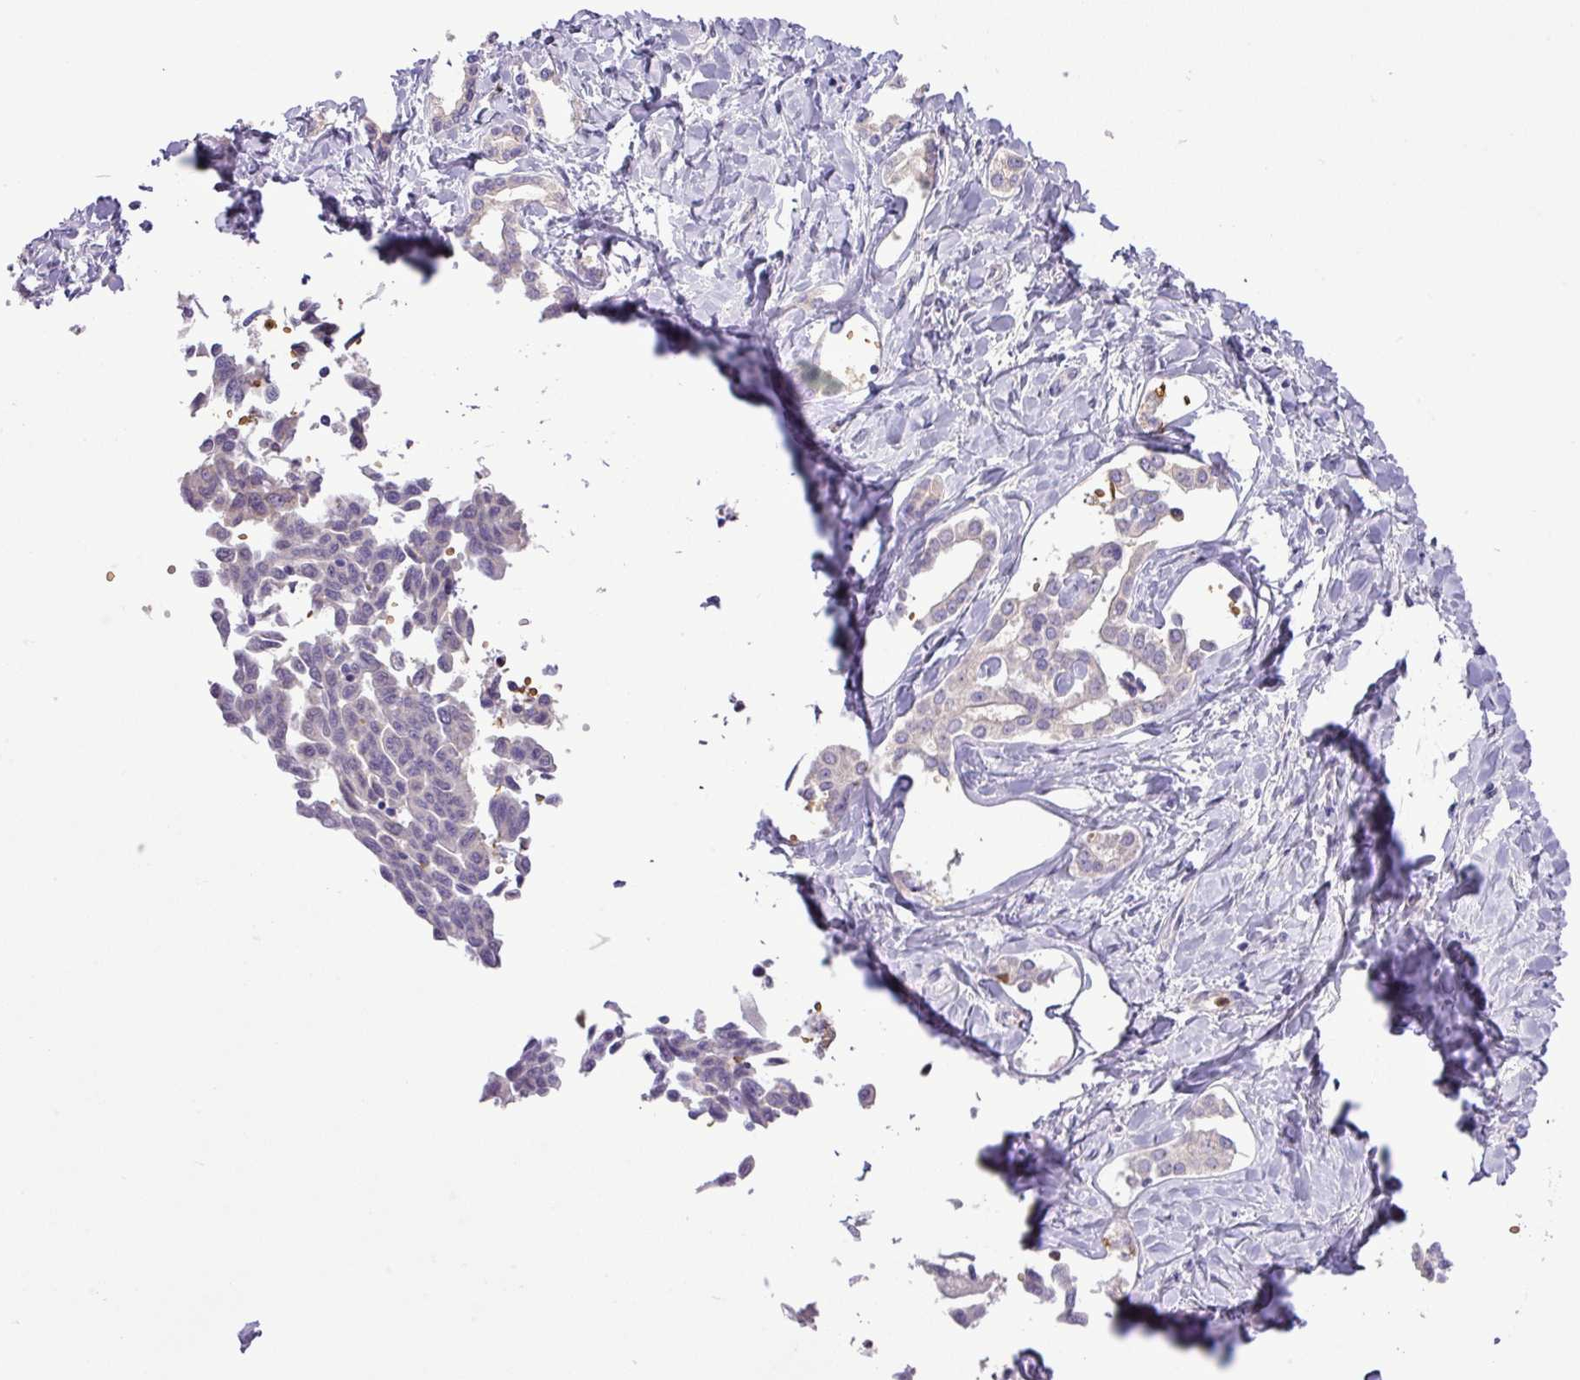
{"staining": {"intensity": "negative", "quantity": "none", "location": "none"}, "tissue": "liver cancer", "cell_type": "Tumor cells", "image_type": "cancer", "snomed": [{"axis": "morphology", "description": "Cholangiocarcinoma"}, {"axis": "topography", "description": "Liver"}], "caption": "High power microscopy photomicrograph of an immunohistochemistry photomicrograph of liver cancer, revealing no significant positivity in tumor cells.", "gene": "MGAT4B", "patient": {"sex": "female", "age": 77}}